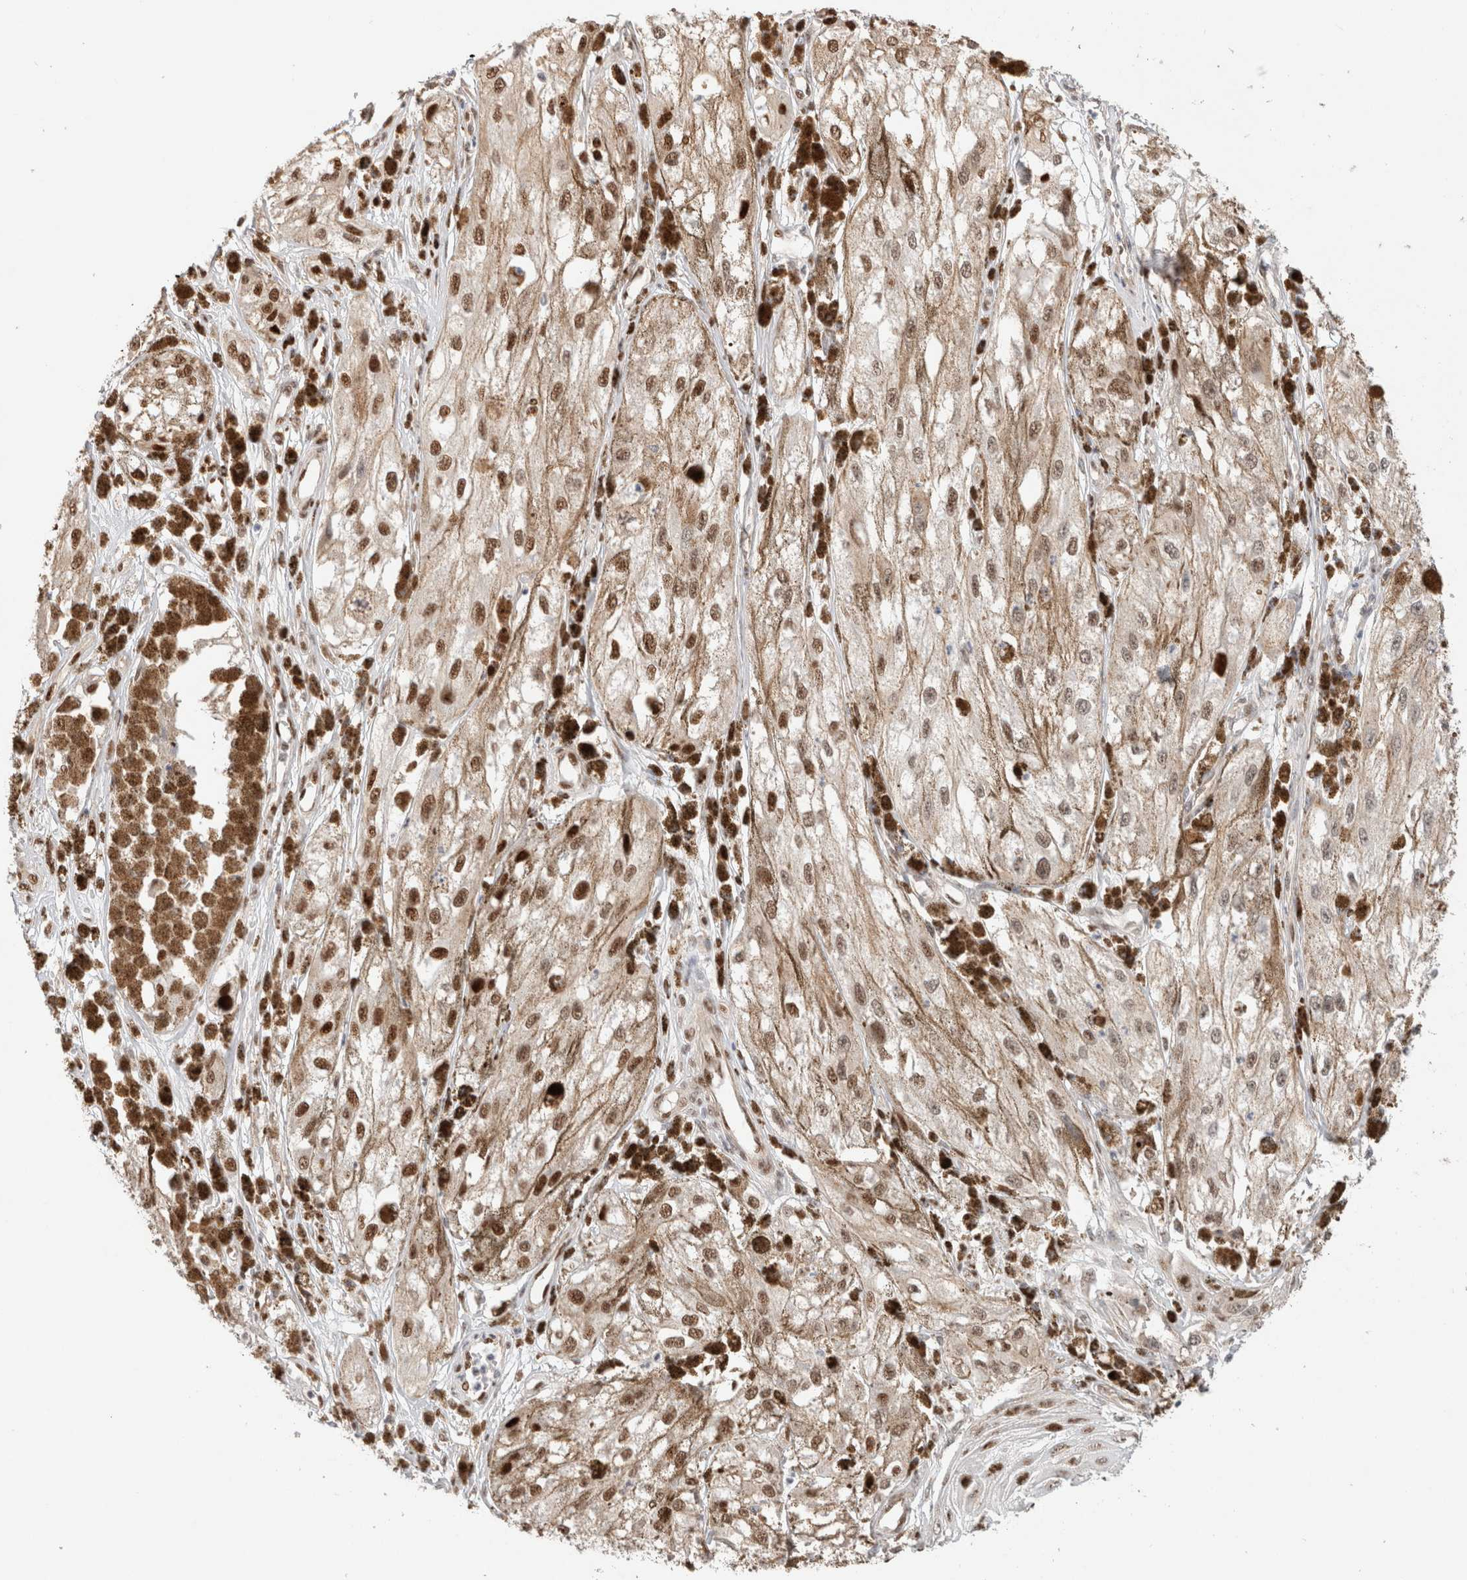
{"staining": {"intensity": "moderate", "quantity": ">75%", "location": "nuclear"}, "tissue": "melanoma", "cell_type": "Tumor cells", "image_type": "cancer", "snomed": [{"axis": "morphology", "description": "Malignant melanoma, NOS"}, {"axis": "topography", "description": "Skin"}], "caption": "A medium amount of moderate nuclear expression is present in about >75% of tumor cells in melanoma tissue.", "gene": "ID3", "patient": {"sex": "male", "age": 88}}